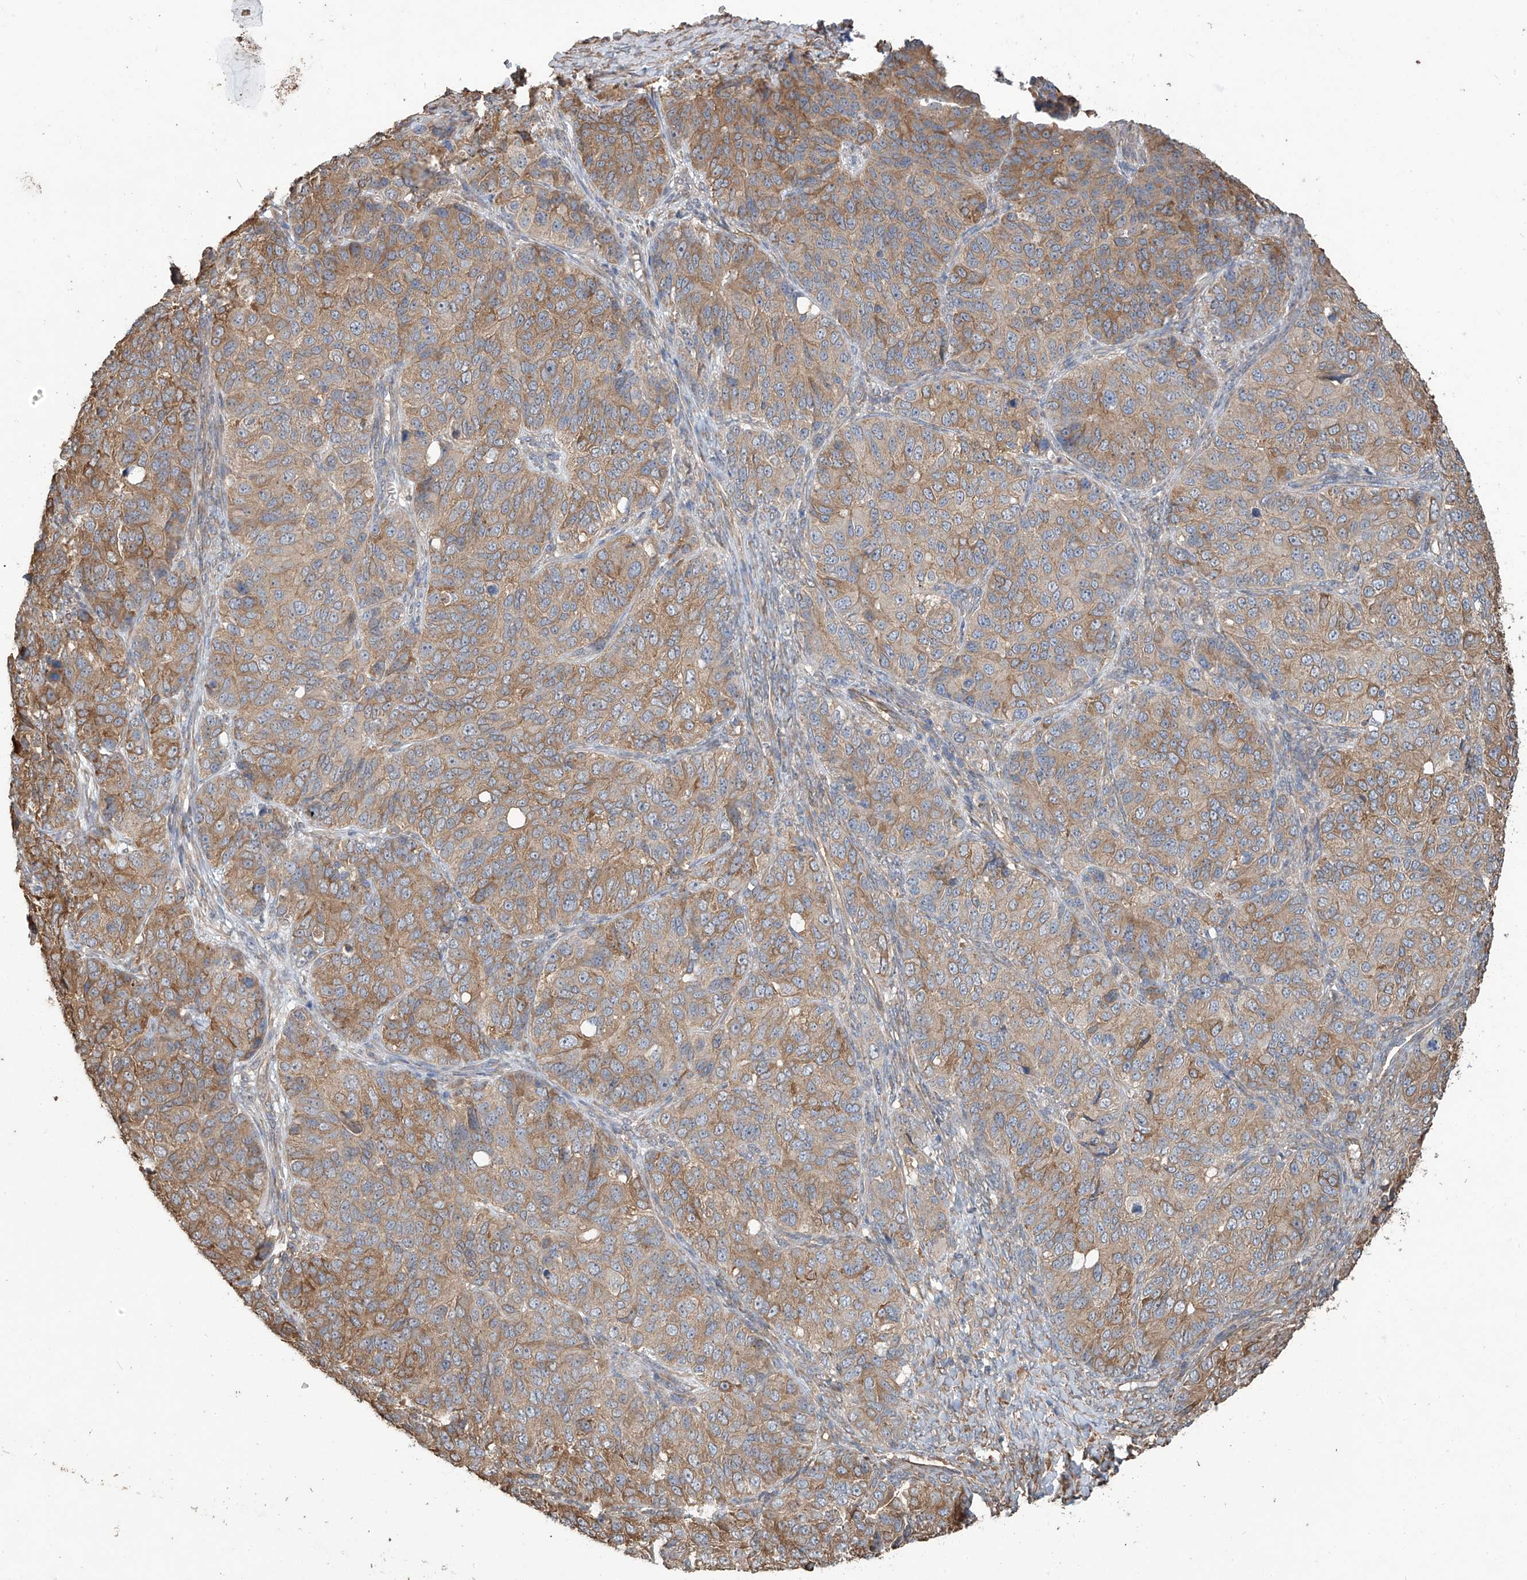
{"staining": {"intensity": "moderate", "quantity": "25%-75%", "location": "cytoplasmic/membranous"}, "tissue": "ovarian cancer", "cell_type": "Tumor cells", "image_type": "cancer", "snomed": [{"axis": "morphology", "description": "Carcinoma, endometroid"}, {"axis": "topography", "description": "Ovary"}], "caption": "Moderate cytoplasmic/membranous protein staining is present in approximately 25%-75% of tumor cells in ovarian endometroid carcinoma.", "gene": "AGBL5", "patient": {"sex": "female", "age": 51}}